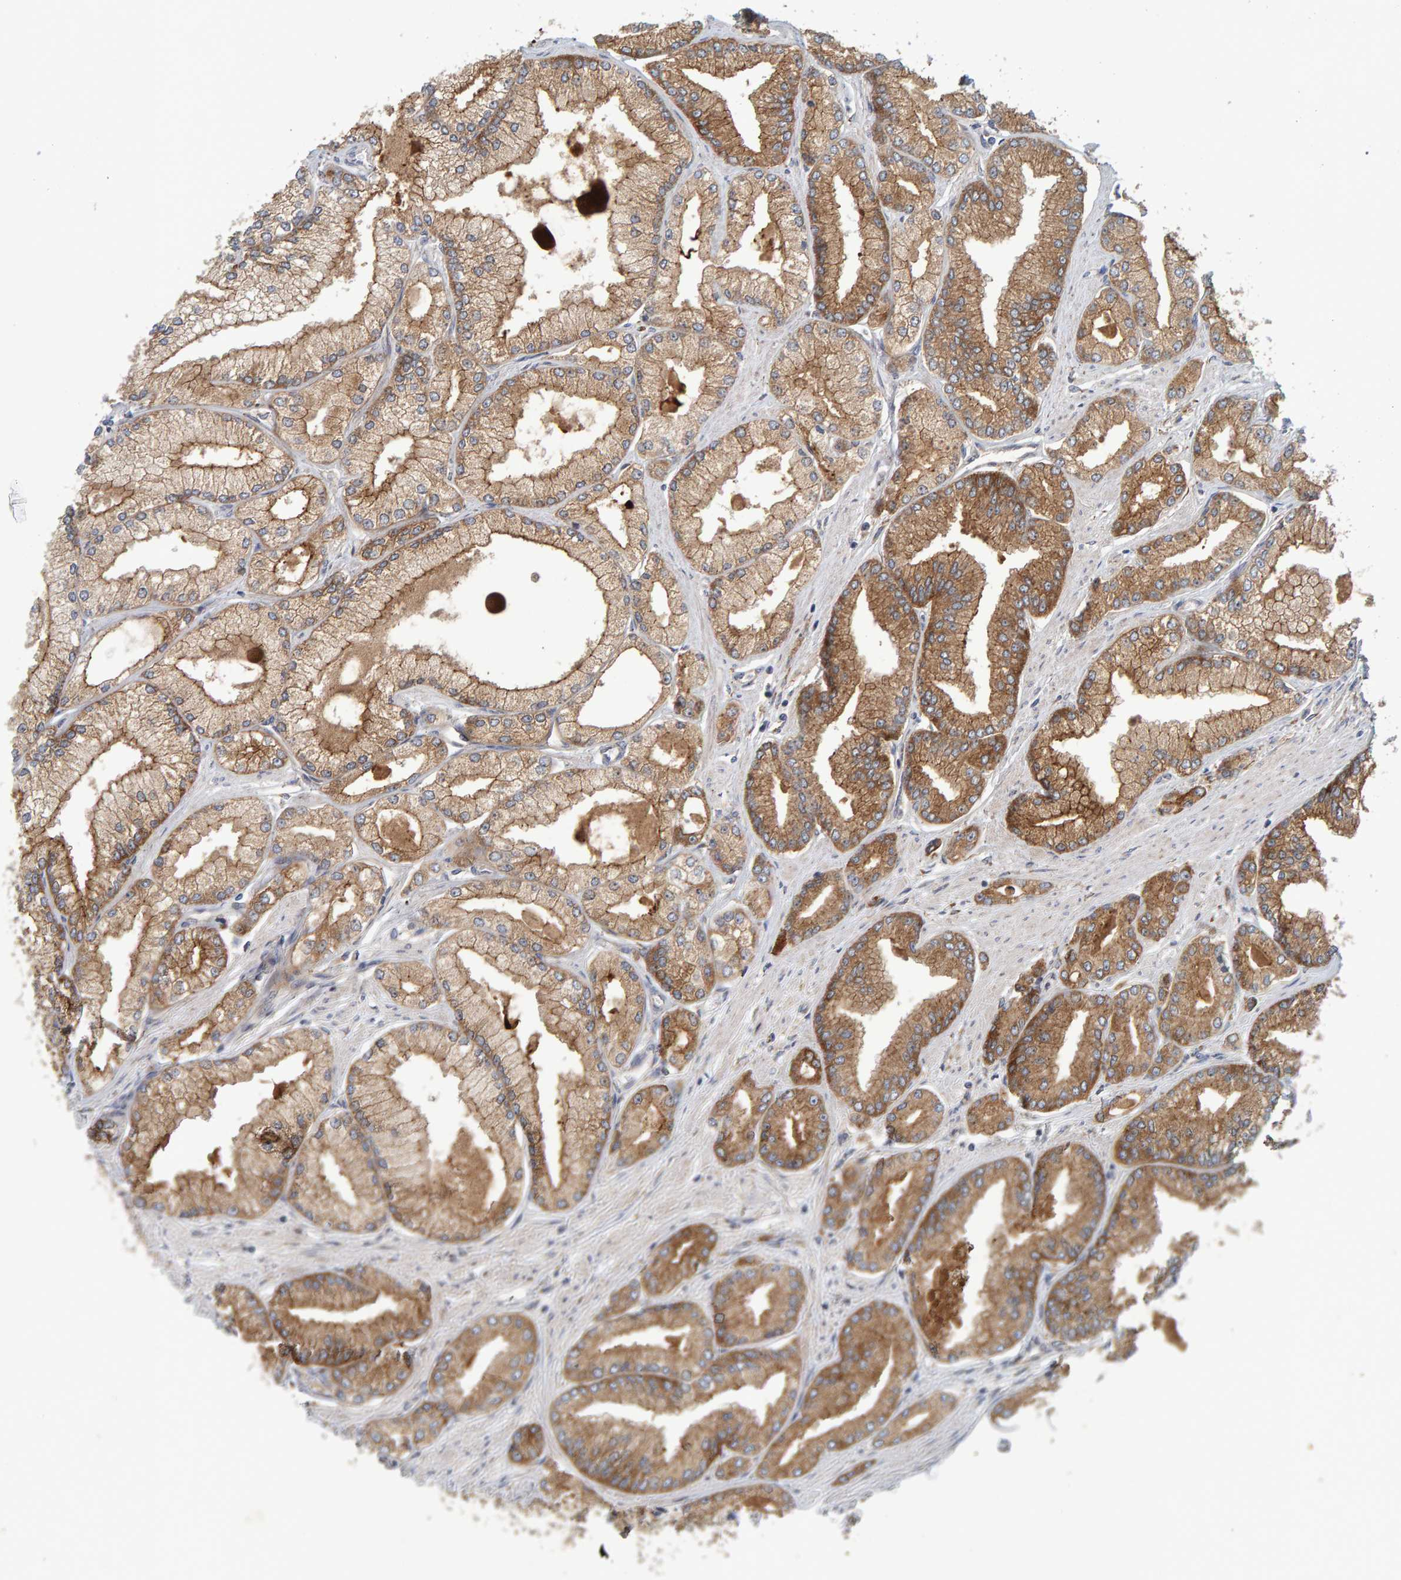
{"staining": {"intensity": "strong", "quantity": ">75%", "location": "cytoplasmic/membranous"}, "tissue": "prostate cancer", "cell_type": "Tumor cells", "image_type": "cancer", "snomed": [{"axis": "morphology", "description": "Adenocarcinoma, Low grade"}, {"axis": "topography", "description": "Prostate"}], "caption": "Brown immunohistochemical staining in human low-grade adenocarcinoma (prostate) displays strong cytoplasmic/membranous expression in about >75% of tumor cells.", "gene": "BAIAP2", "patient": {"sex": "male", "age": 52}}